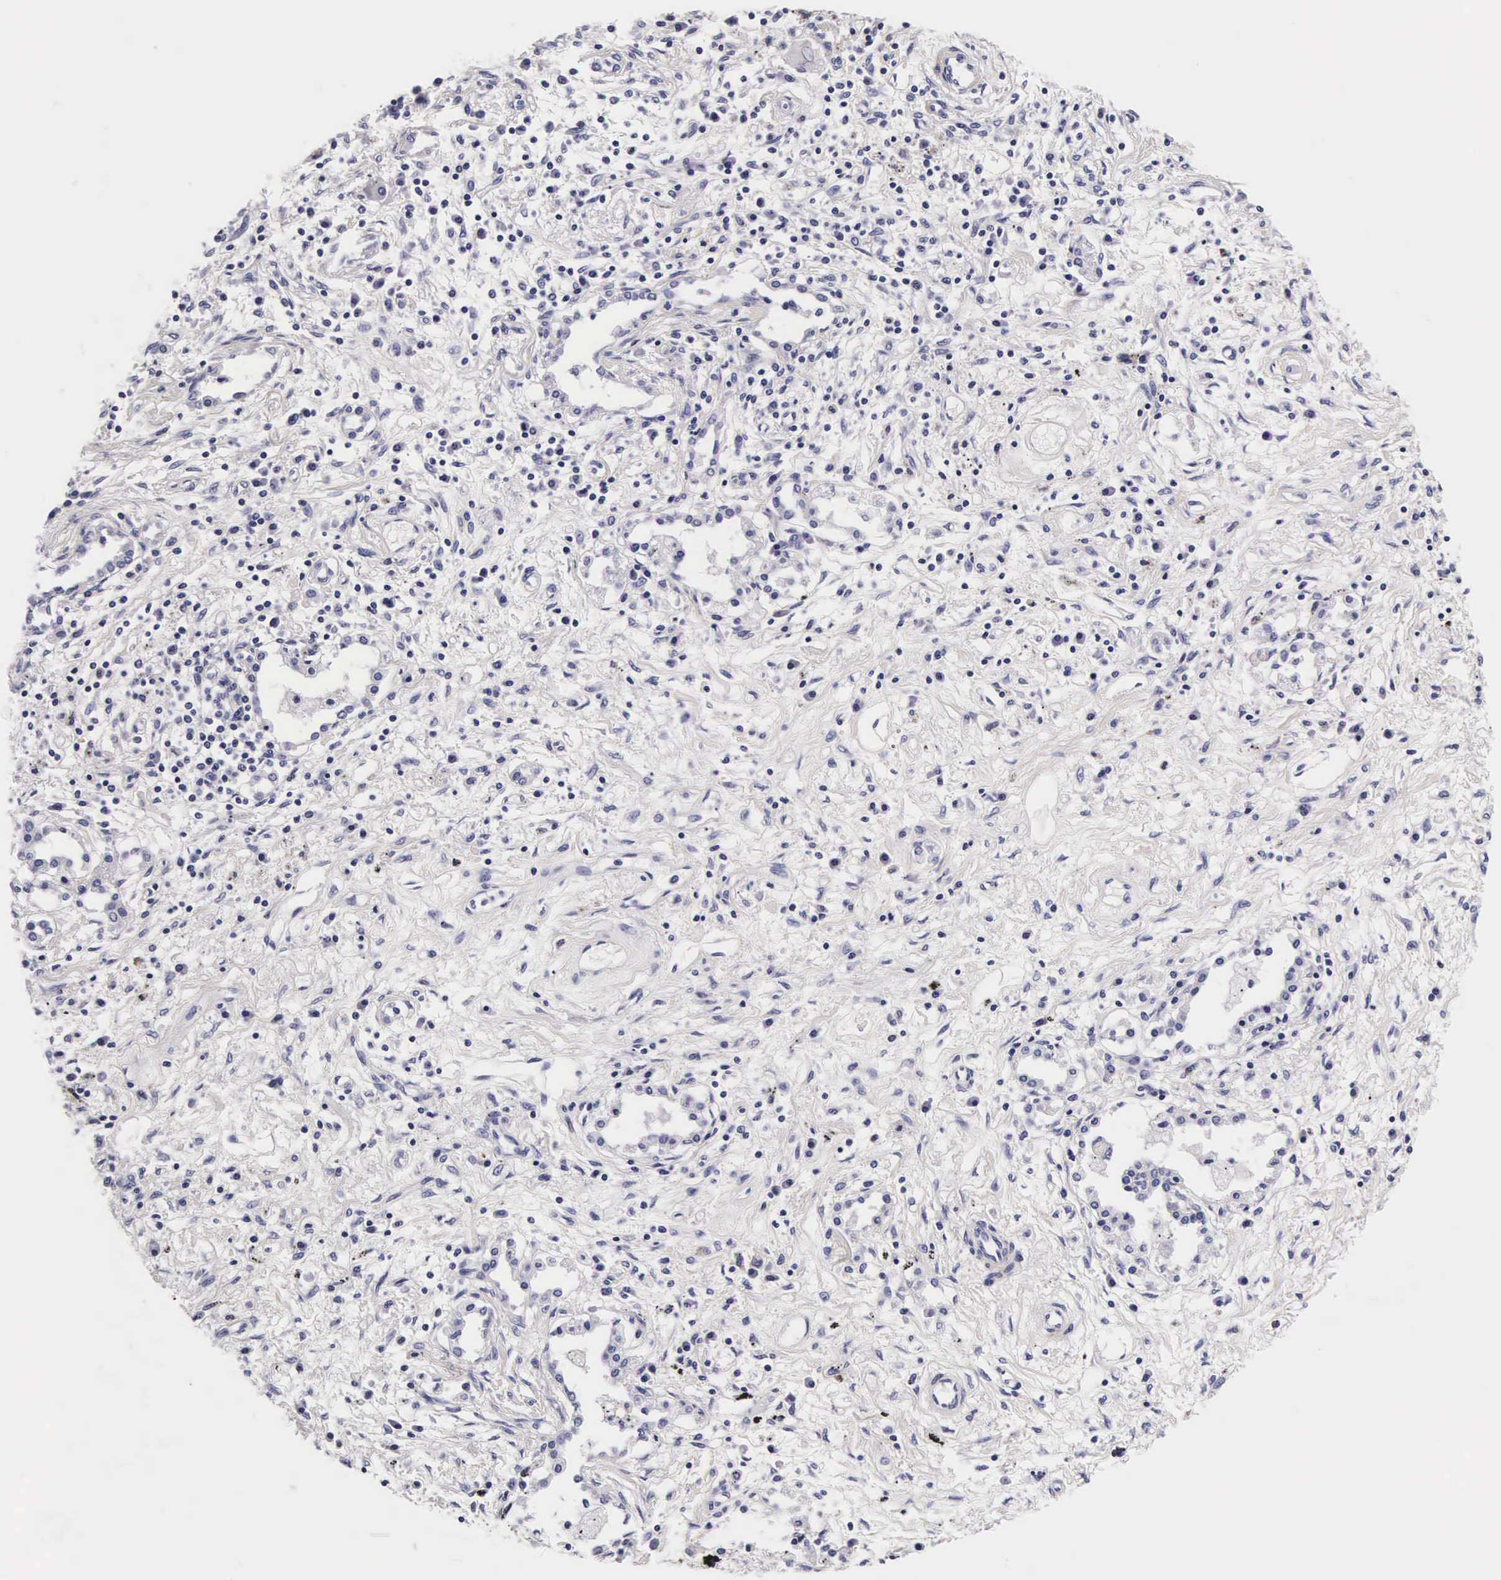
{"staining": {"intensity": "negative", "quantity": "none", "location": "none"}, "tissue": "lung cancer", "cell_type": "Tumor cells", "image_type": "cancer", "snomed": [{"axis": "morphology", "description": "Adenocarcinoma, NOS"}, {"axis": "topography", "description": "Lung"}], "caption": "Adenocarcinoma (lung) stained for a protein using immunohistochemistry (IHC) displays no staining tumor cells.", "gene": "UPRT", "patient": {"sex": "male", "age": 60}}